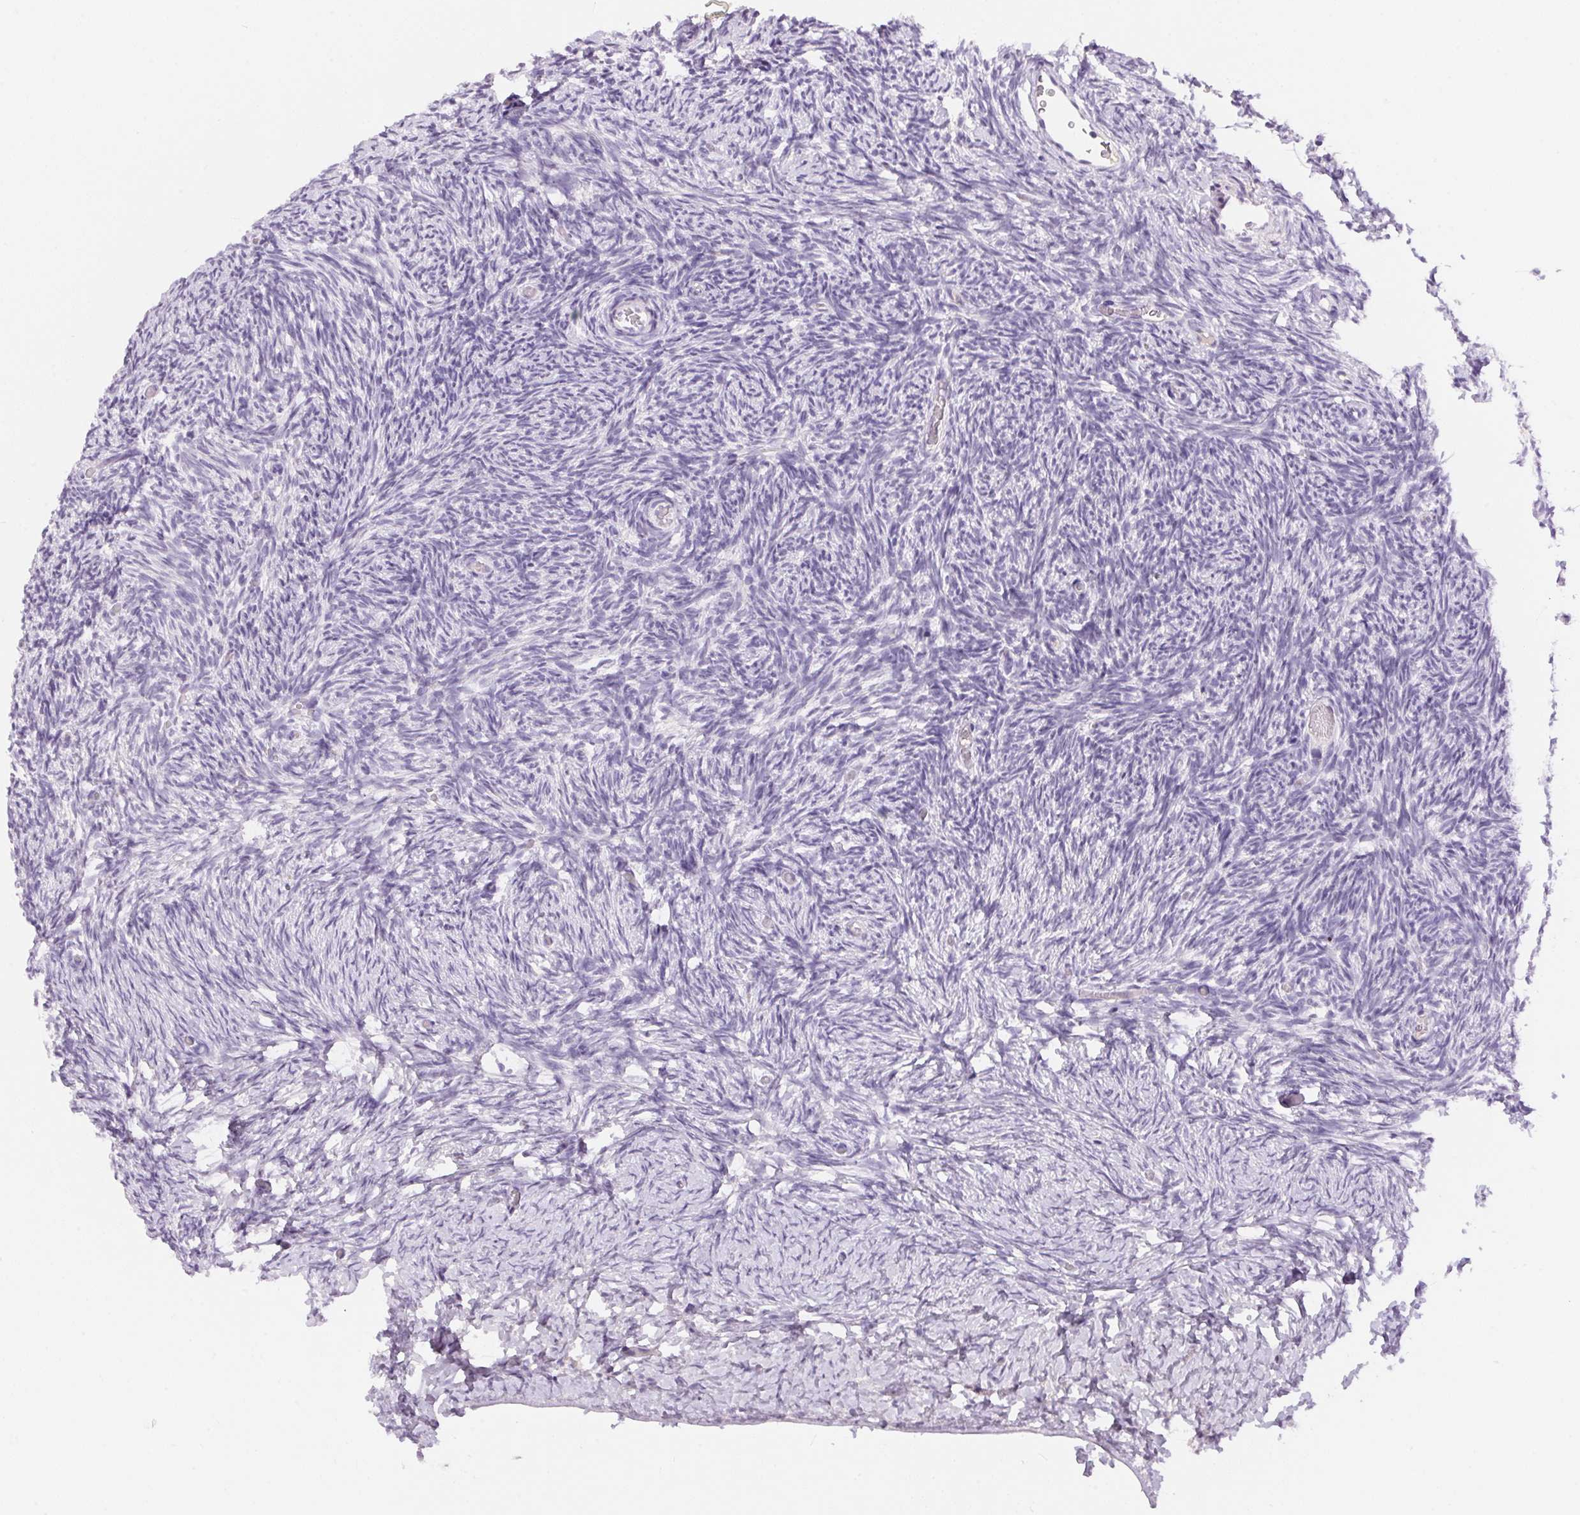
{"staining": {"intensity": "negative", "quantity": "none", "location": "none"}, "tissue": "ovary", "cell_type": "Follicle cells", "image_type": "normal", "snomed": [{"axis": "morphology", "description": "Normal tissue, NOS"}, {"axis": "topography", "description": "Ovary"}], "caption": "This is an IHC histopathology image of unremarkable ovary. There is no positivity in follicle cells.", "gene": "PNLIPRP3", "patient": {"sex": "female", "age": 39}}